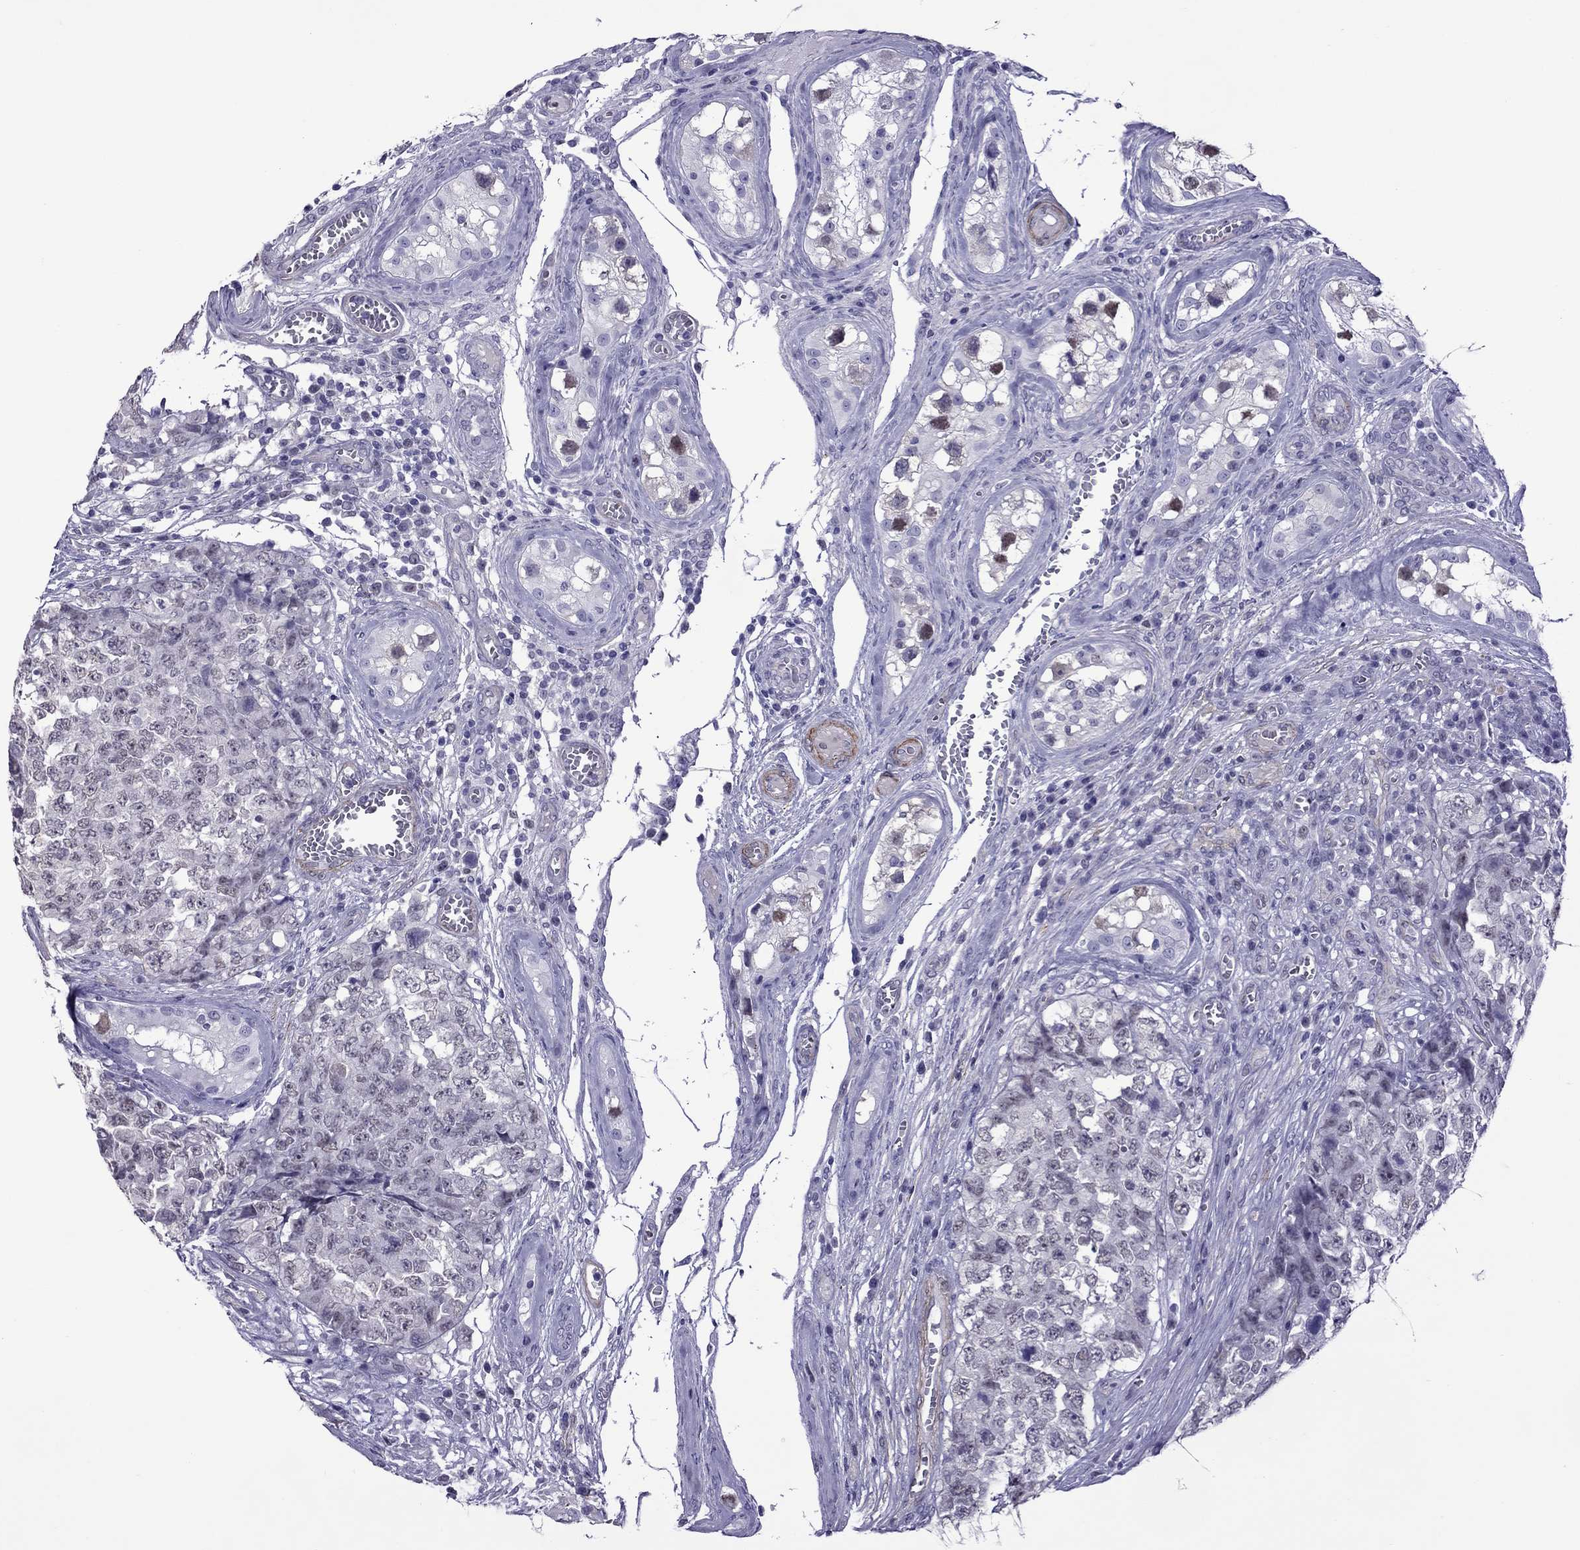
{"staining": {"intensity": "negative", "quantity": "none", "location": "none"}, "tissue": "testis cancer", "cell_type": "Tumor cells", "image_type": "cancer", "snomed": [{"axis": "morphology", "description": "Carcinoma, Embryonal, NOS"}, {"axis": "topography", "description": "Testis"}], "caption": "DAB (3,3'-diaminobenzidine) immunohistochemical staining of human testis embryonal carcinoma reveals no significant expression in tumor cells. Nuclei are stained in blue.", "gene": "CHRNA5", "patient": {"sex": "male", "age": 23}}